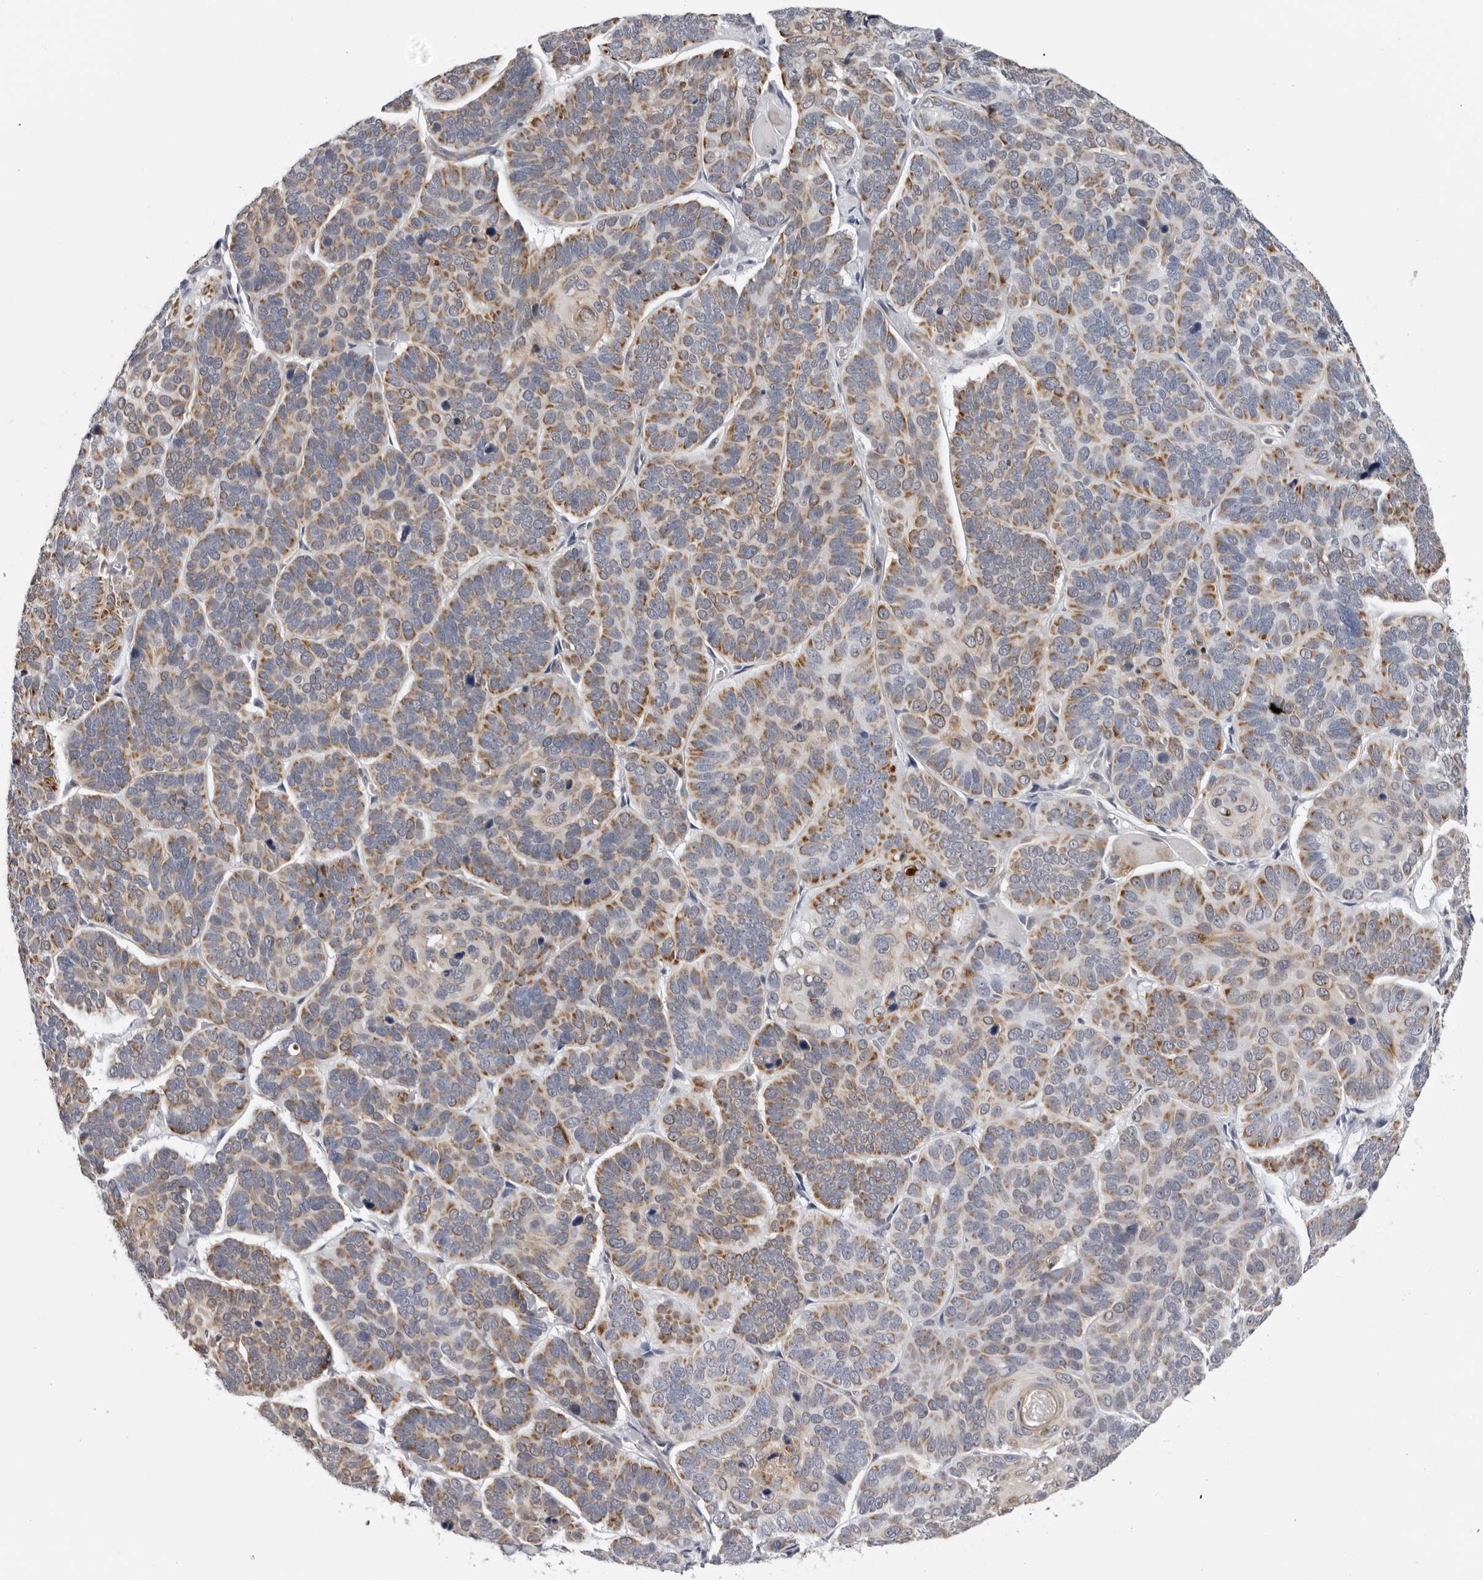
{"staining": {"intensity": "moderate", "quantity": ">75%", "location": "cytoplasmic/membranous"}, "tissue": "skin cancer", "cell_type": "Tumor cells", "image_type": "cancer", "snomed": [{"axis": "morphology", "description": "Basal cell carcinoma"}, {"axis": "topography", "description": "Skin"}], "caption": "Immunohistochemical staining of basal cell carcinoma (skin) shows medium levels of moderate cytoplasmic/membranous protein staining in approximately >75% of tumor cells.", "gene": "CPT2", "patient": {"sex": "male", "age": 62}}